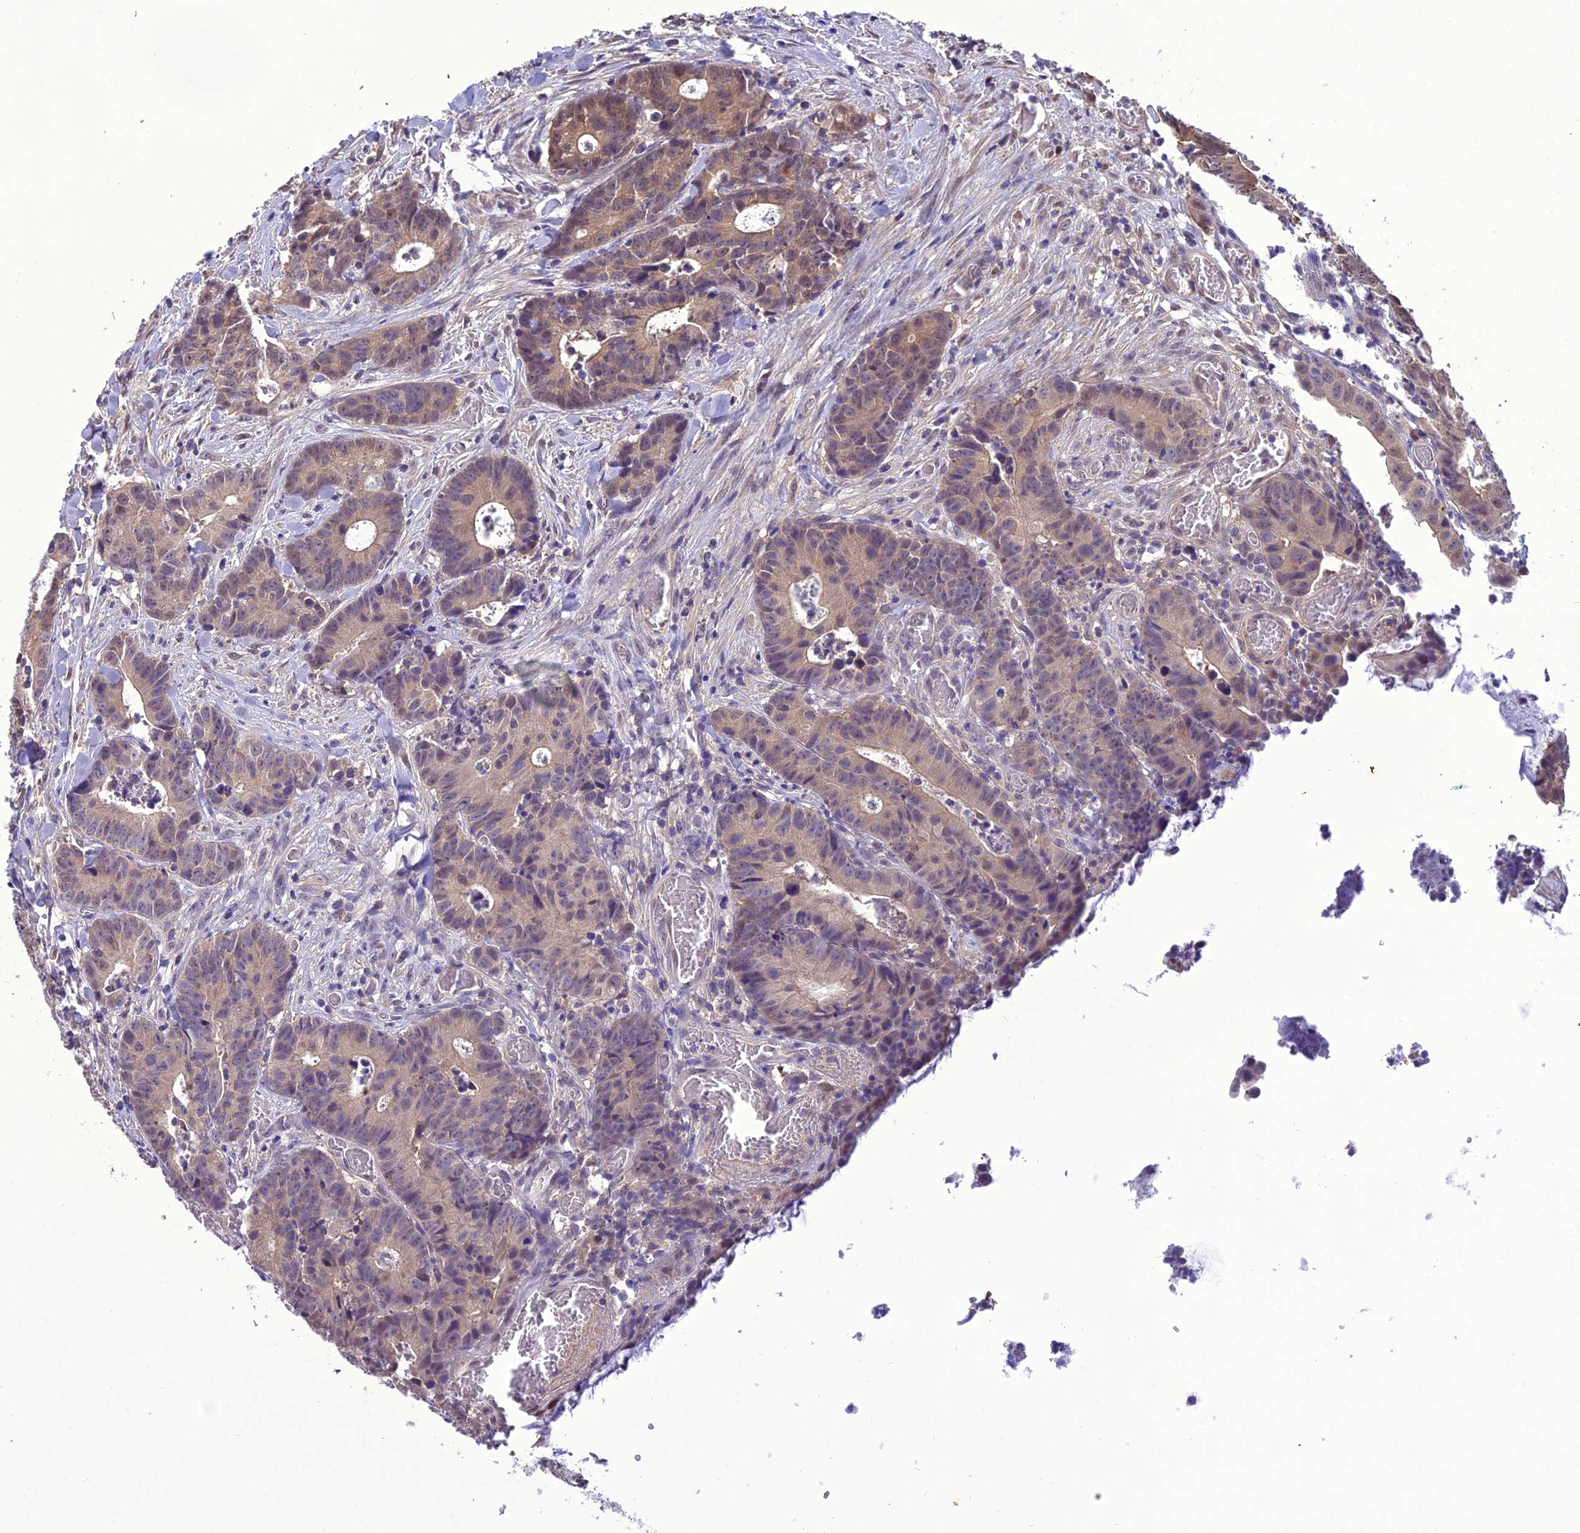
{"staining": {"intensity": "weak", "quantity": "<25%", "location": "cytoplasmic/membranous"}, "tissue": "colorectal cancer", "cell_type": "Tumor cells", "image_type": "cancer", "snomed": [{"axis": "morphology", "description": "Adenocarcinoma, NOS"}, {"axis": "topography", "description": "Colon"}], "caption": "IHC of colorectal cancer (adenocarcinoma) demonstrates no positivity in tumor cells. The staining is performed using DAB brown chromogen with nuclei counter-stained in using hematoxylin.", "gene": "BORCS6", "patient": {"sex": "female", "age": 57}}